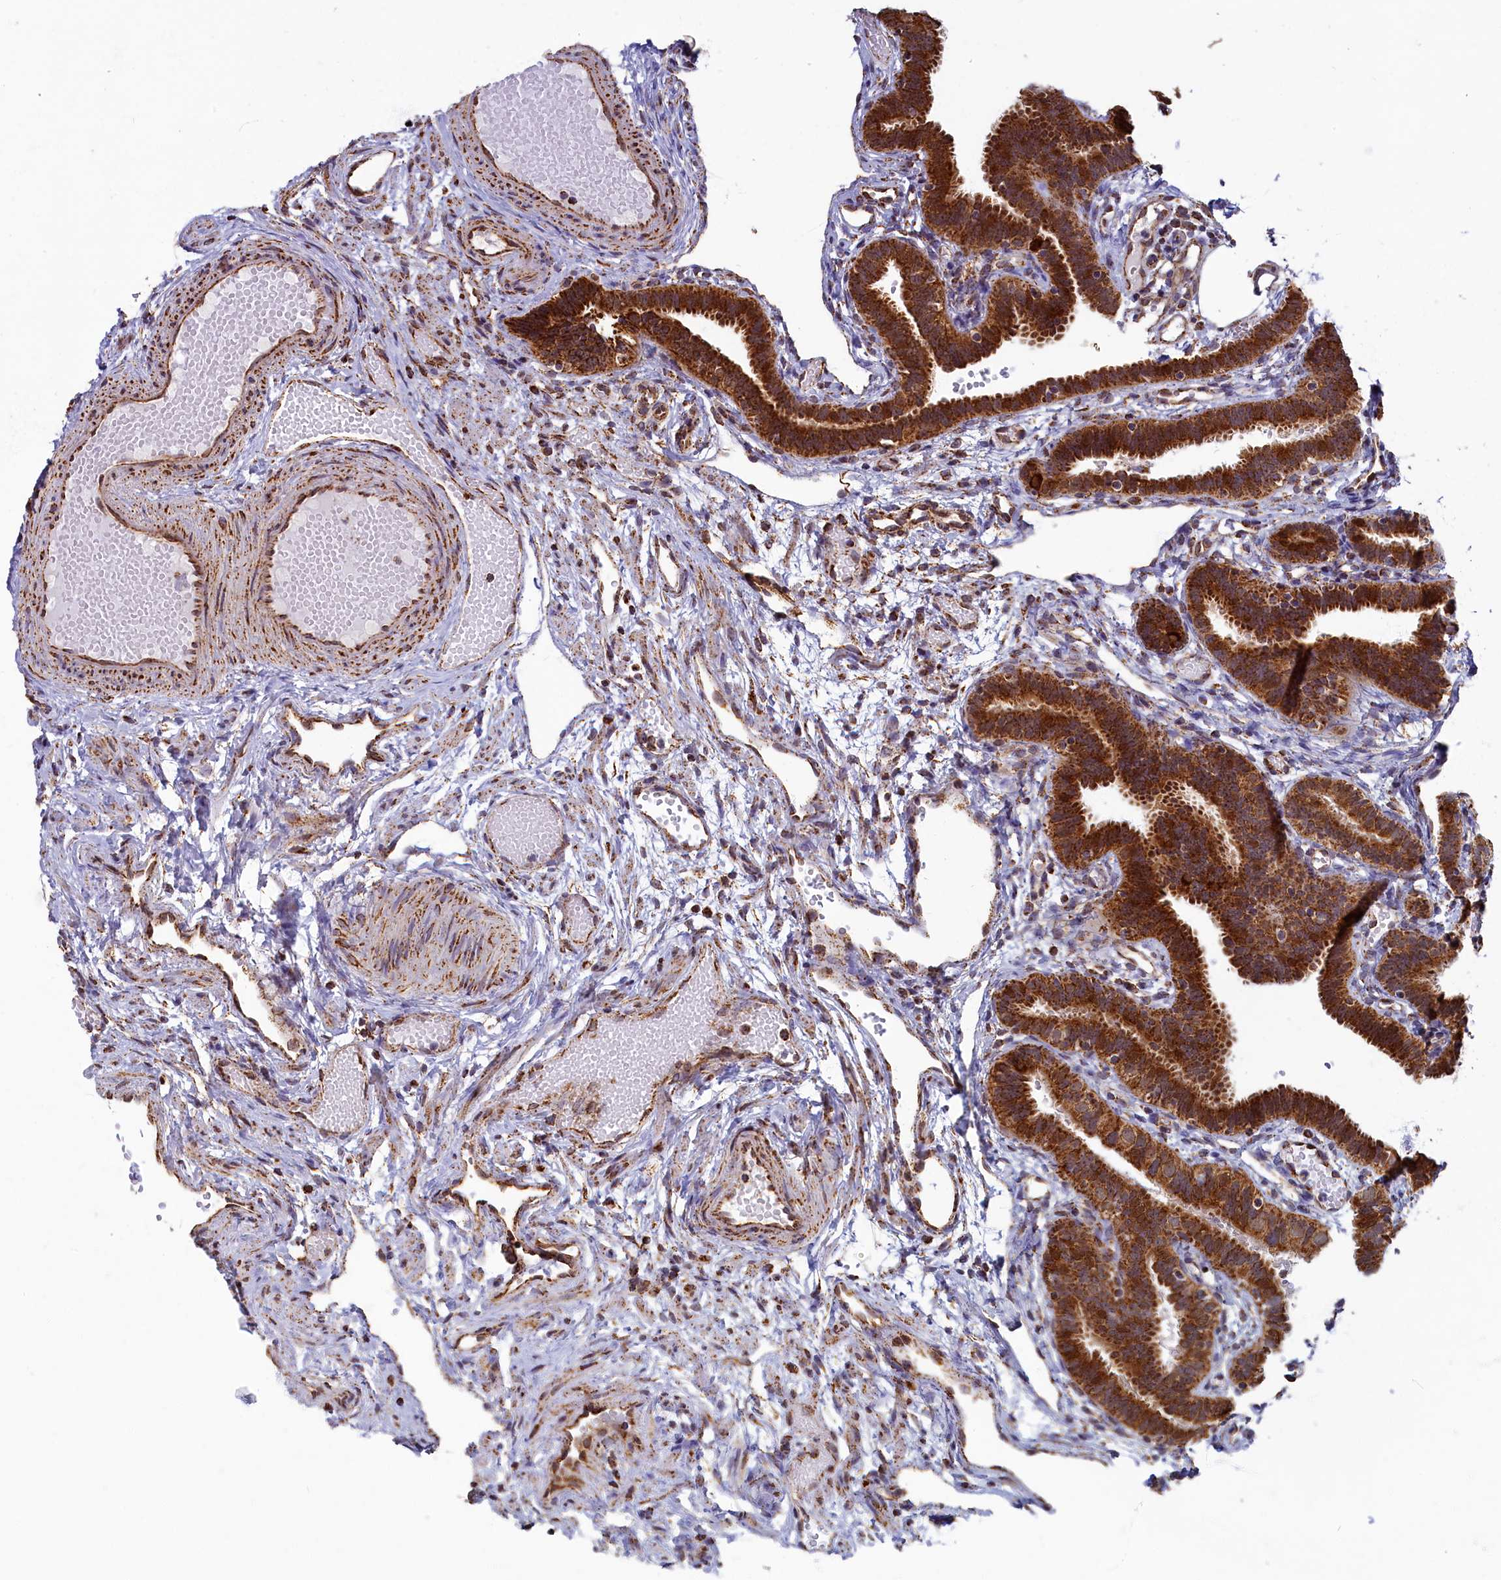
{"staining": {"intensity": "strong", "quantity": ">75%", "location": "cytoplasmic/membranous"}, "tissue": "fallopian tube", "cell_type": "Glandular cells", "image_type": "normal", "snomed": [{"axis": "morphology", "description": "Normal tissue, NOS"}, {"axis": "topography", "description": "Fallopian tube"}], "caption": "Fallopian tube stained with IHC exhibits strong cytoplasmic/membranous staining in about >75% of glandular cells.", "gene": "SPR", "patient": {"sex": "female", "age": 37}}